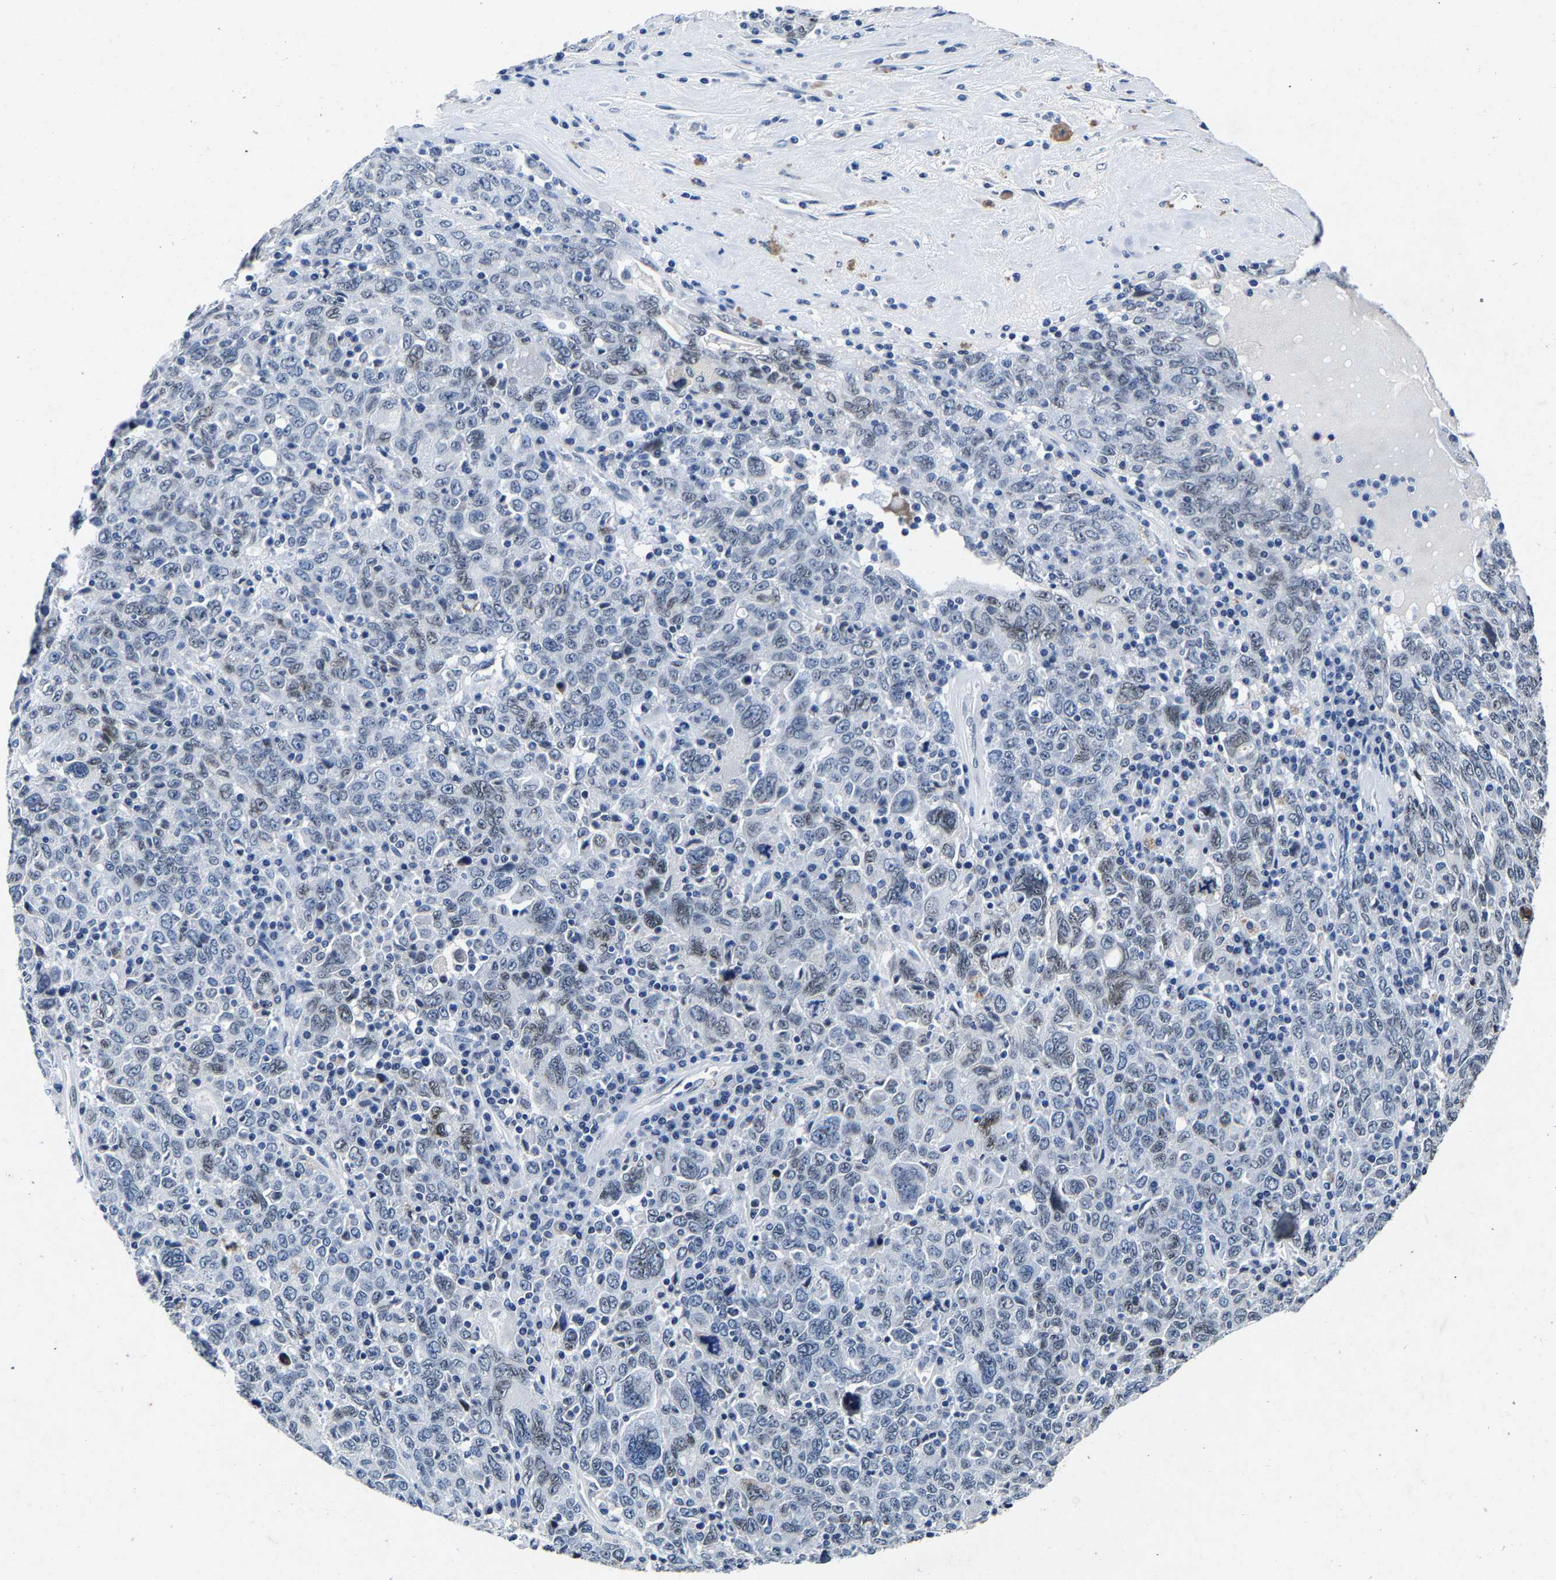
{"staining": {"intensity": "weak", "quantity": "<25%", "location": "nuclear"}, "tissue": "ovarian cancer", "cell_type": "Tumor cells", "image_type": "cancer", "snomed": [{"axis": "morphology", "description": "Carcinoma, endometroid"}, {"axis": "topography", "description": "Ovary"}], "caption": "This is an immunohistochemistry (IHC) micrograph of ovarian endometroid carcinoma. There is no staining in tumor cells.", "gene": "UBN2", "patient": {"sex": "female", "age": 62}}